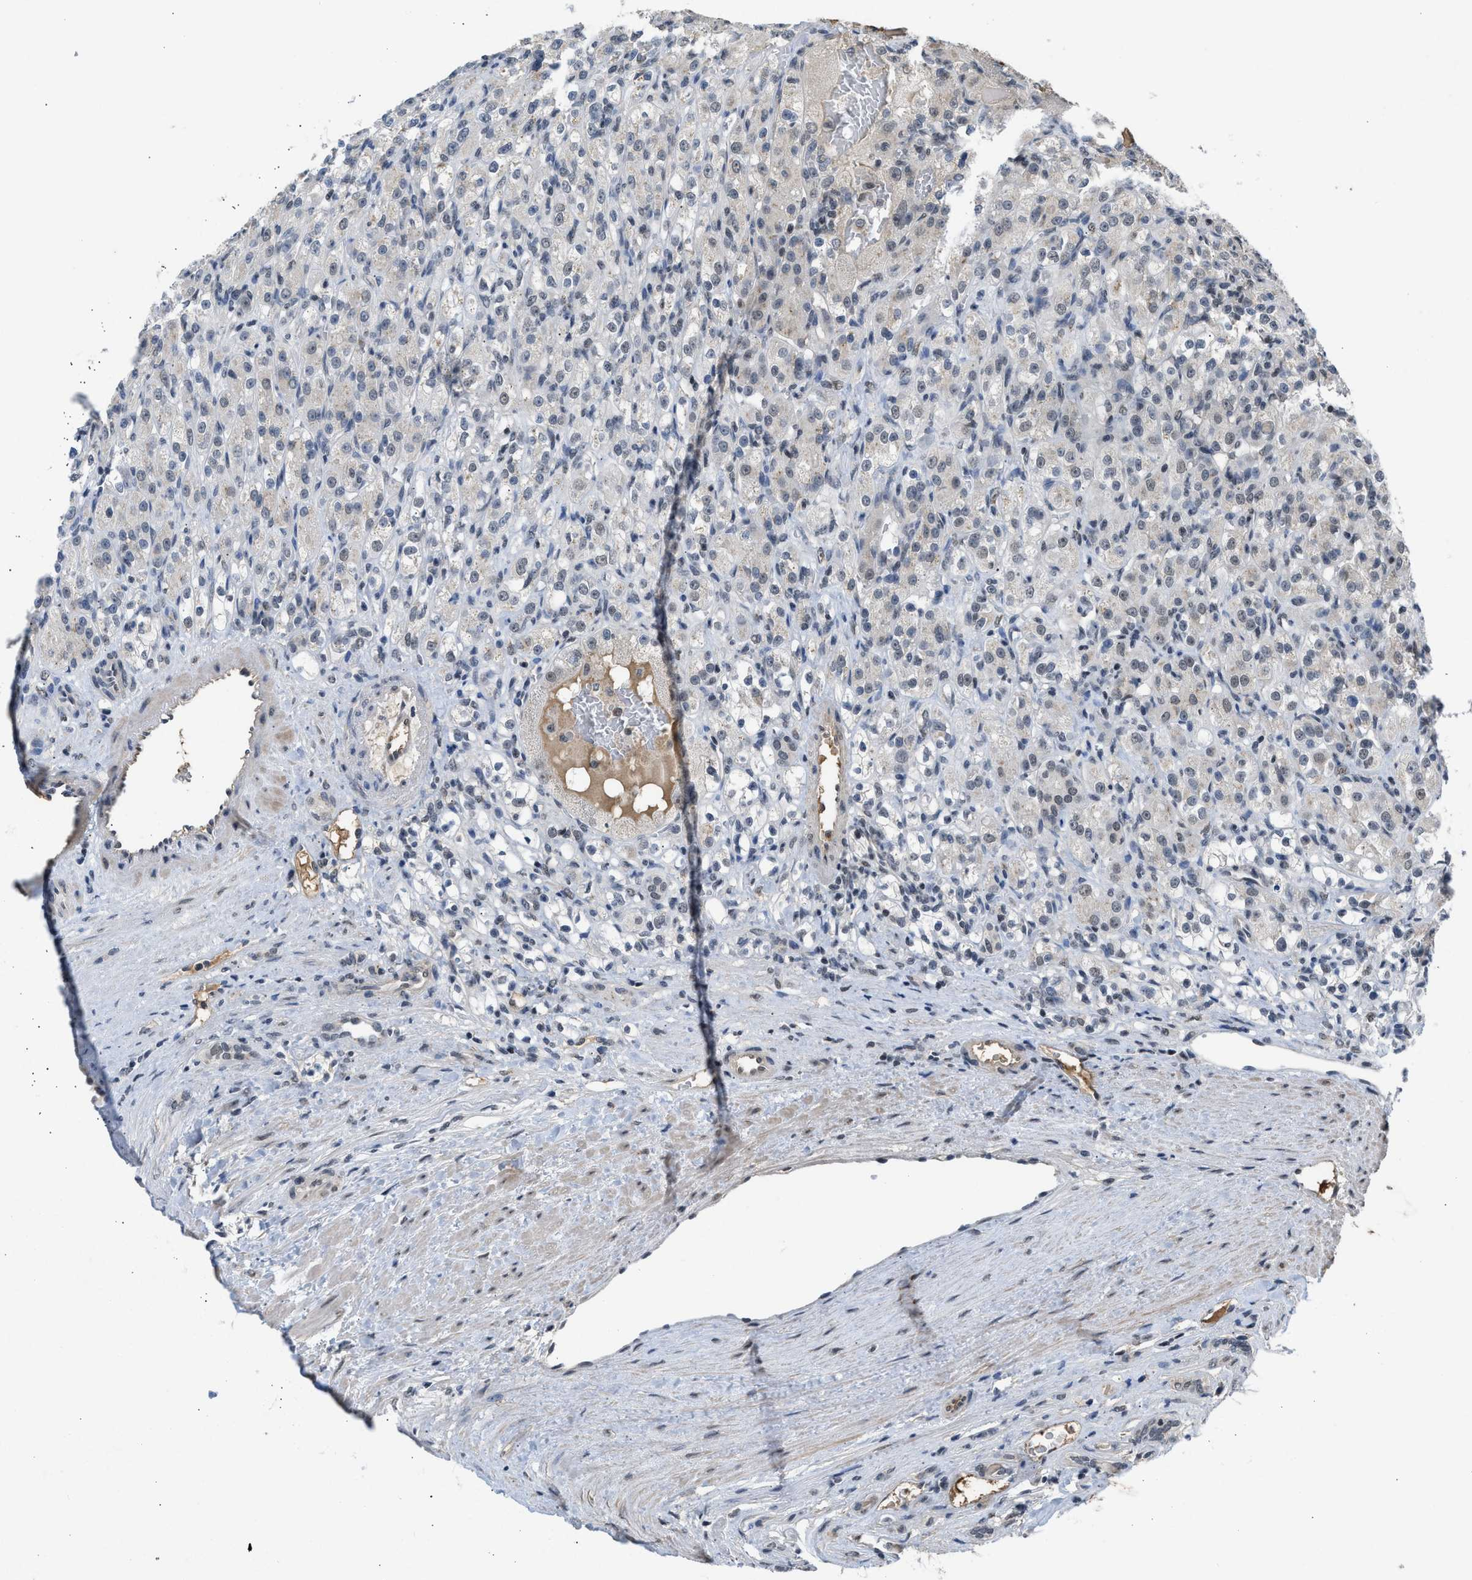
{"staining": {"intensity": "weak", "quantity": "<25%", "location": "nuclear"}, "tissue": "renal cancer", "cell_type": "Tumor cells", "image_type": "cancer", "snomed": [{"axis": "morphology", "description": "Normal tissue, NOS"}, {"axis": "morphology", "description": "Adenocarcinoma, NOS"}, {"axis": "topography", "description": "Kidney"}], "caption": "Immunohistochemistry of renal adenocarcinoma exhibits no expression in tumor cells. Brightfield microscopy of immunohistochemistry stained with DAB (3,3'-diaminobenzidine) (brown) and hematoxylin (blue), captured at high magnification.", "gene": "TERF2IP", "patient": {"sex": "male", "age": 61}}